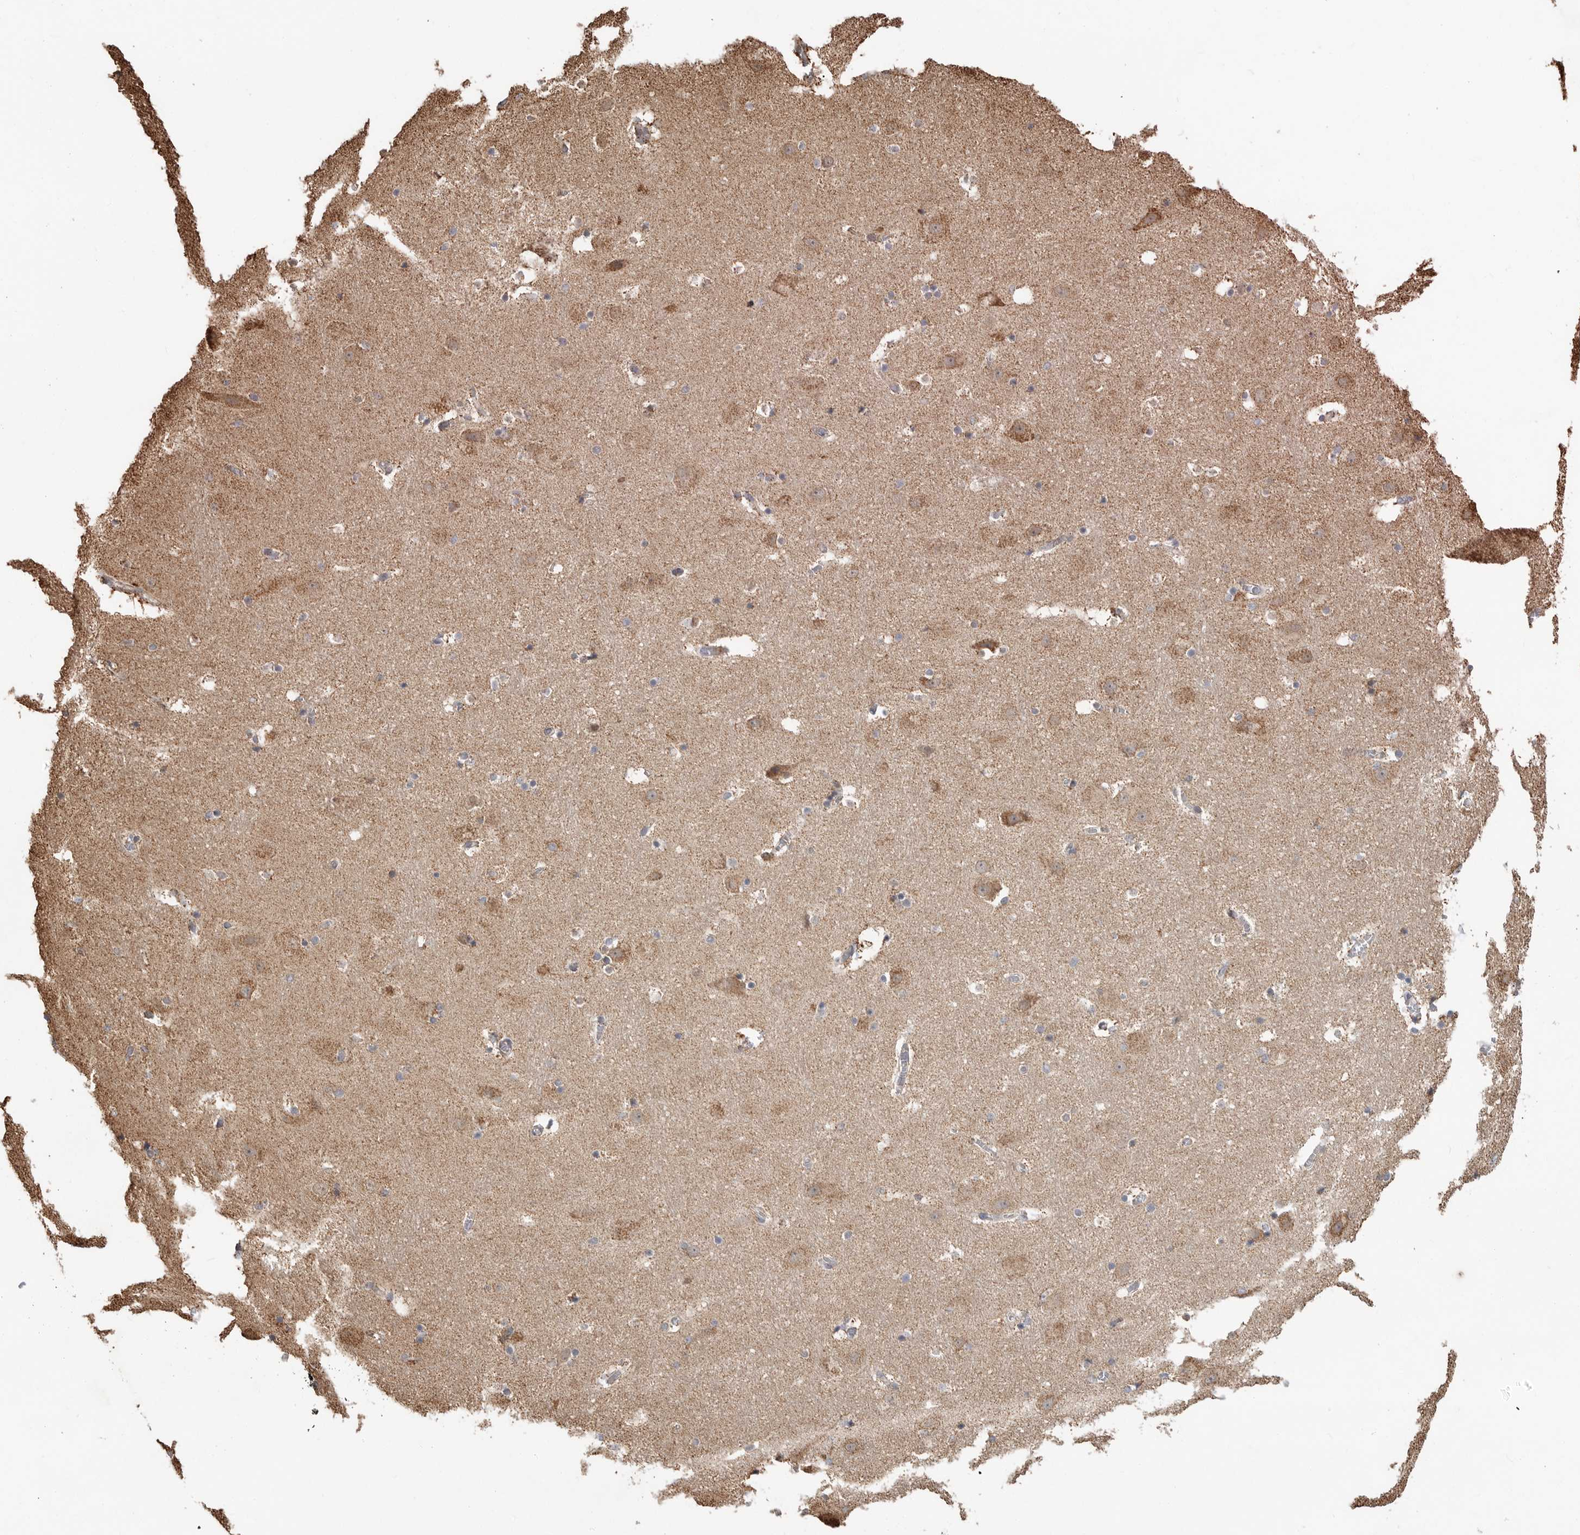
{"staining": {"intensity": "moderate", "quantity": "25%-75%", "location": "cytoplasmic/membranous"}, "tissue": "hippocampus", "cell_type": "Glial cells", "image_type": "normal", "snomed": [{"axis": "morphology", "description": "Normal tissue, NOS"}, {"axis": "topography", "description": "Hippocampus"}], "caption": "Immunohistochemical staining of benign human hippocampus reveals medium levels of moderate cytoplasmic/membranous staining in about 25%-75% of glial cells. Immunohistochemistry stains the protein of interest in brown and the nuclei are stained blue.", "gene": "GCNT2", "patient": {"sex": "male", "age": 45}}